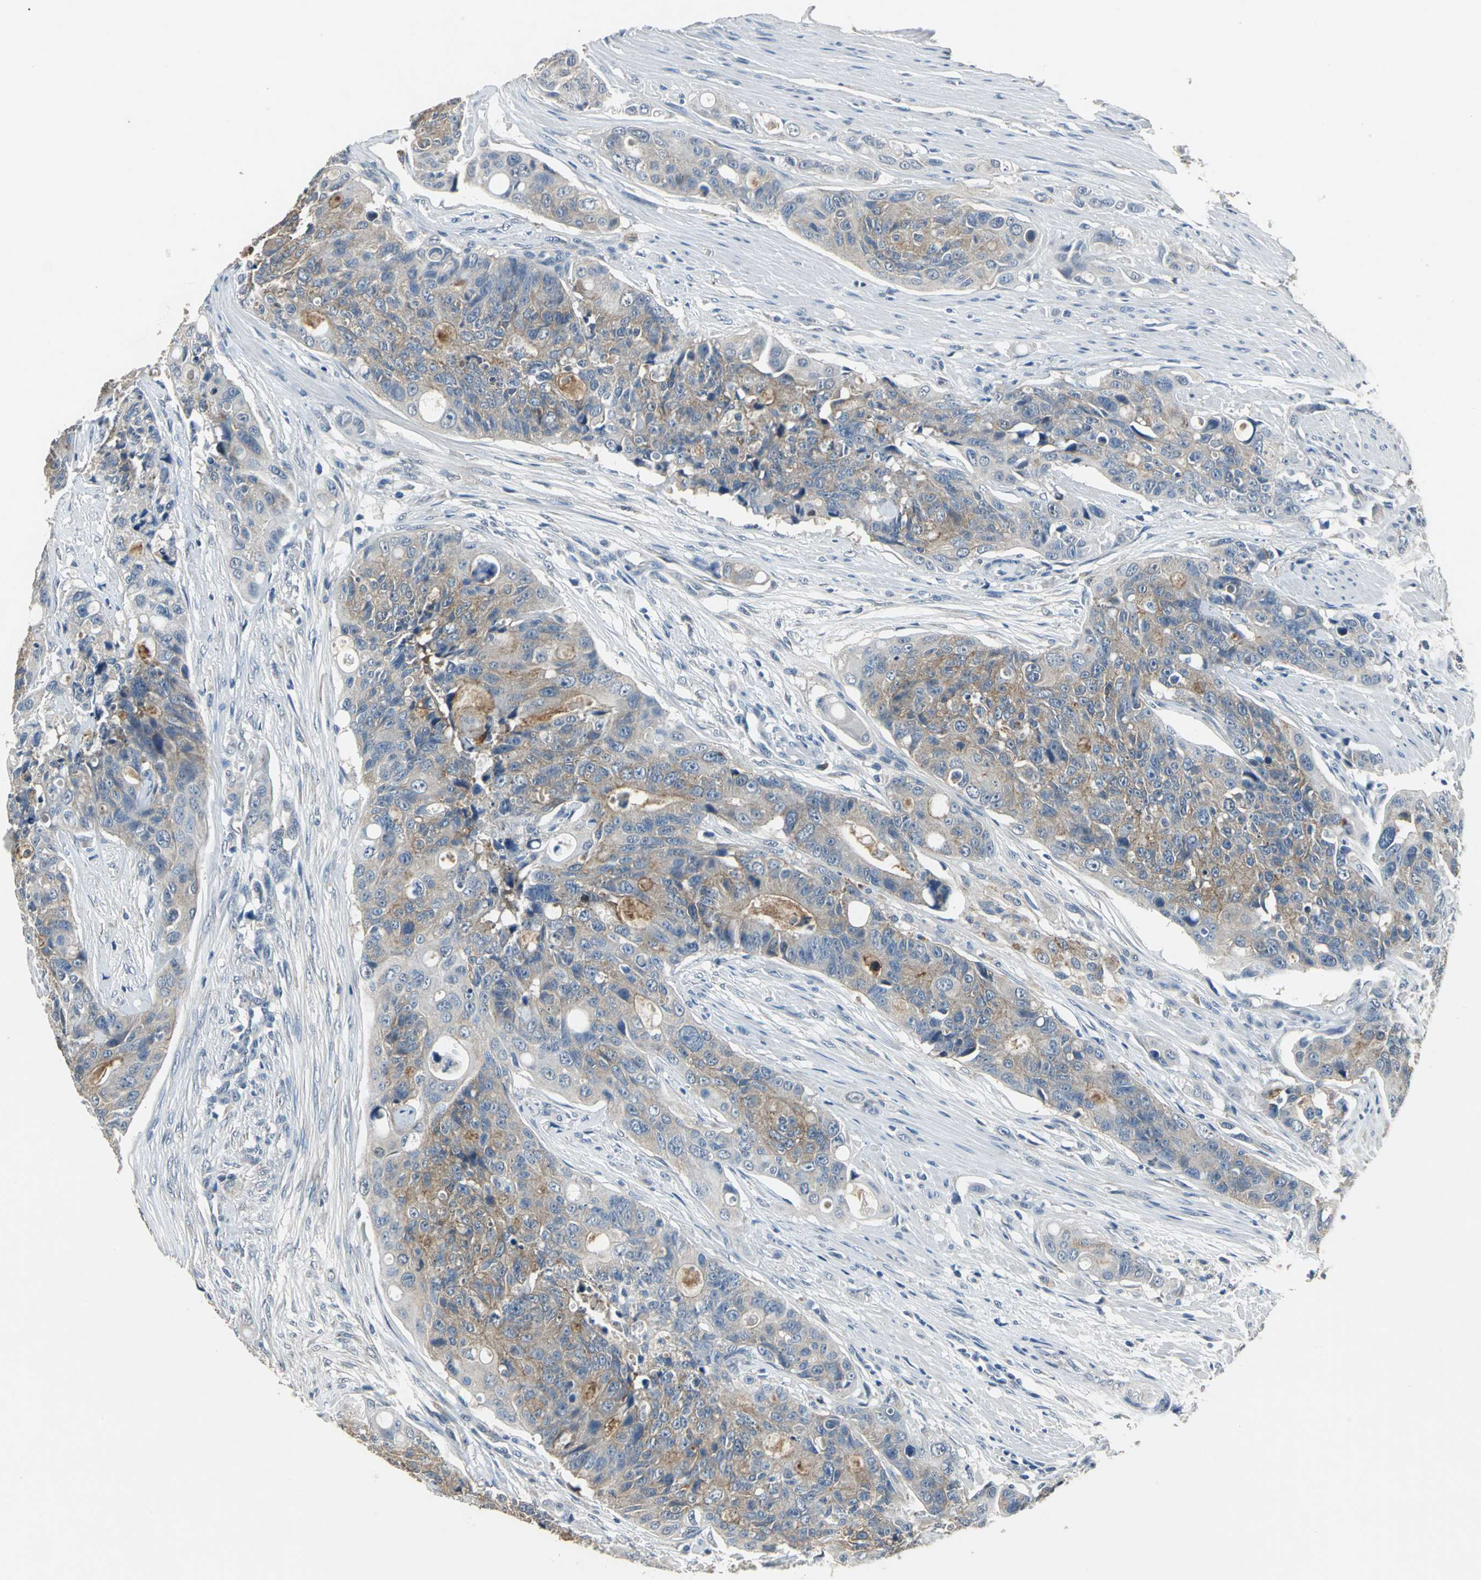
{"staining": {"intensity": "moderate", "quantity": ">75%", "location": "cytoplasmic/membranous"}, "tissue": "colorectal cancer", "cell_type": "Tumor cells", "image_type": "cancer", "snomed": [{"axis": "morphology", "description": "Adenocarcinoma, NOS"}, {"axis": "topography", "description": "Colon"}], "caption": "Colorectal cancer stained with DAB (3,3'-diaminobenzidine) IHC exhibits medium levels of moderate cytoplasmic/membranous expression in approximately >75% of tumor cells.", "gene": "OCLN", "patient": {"sex": "female", "age": 57}}